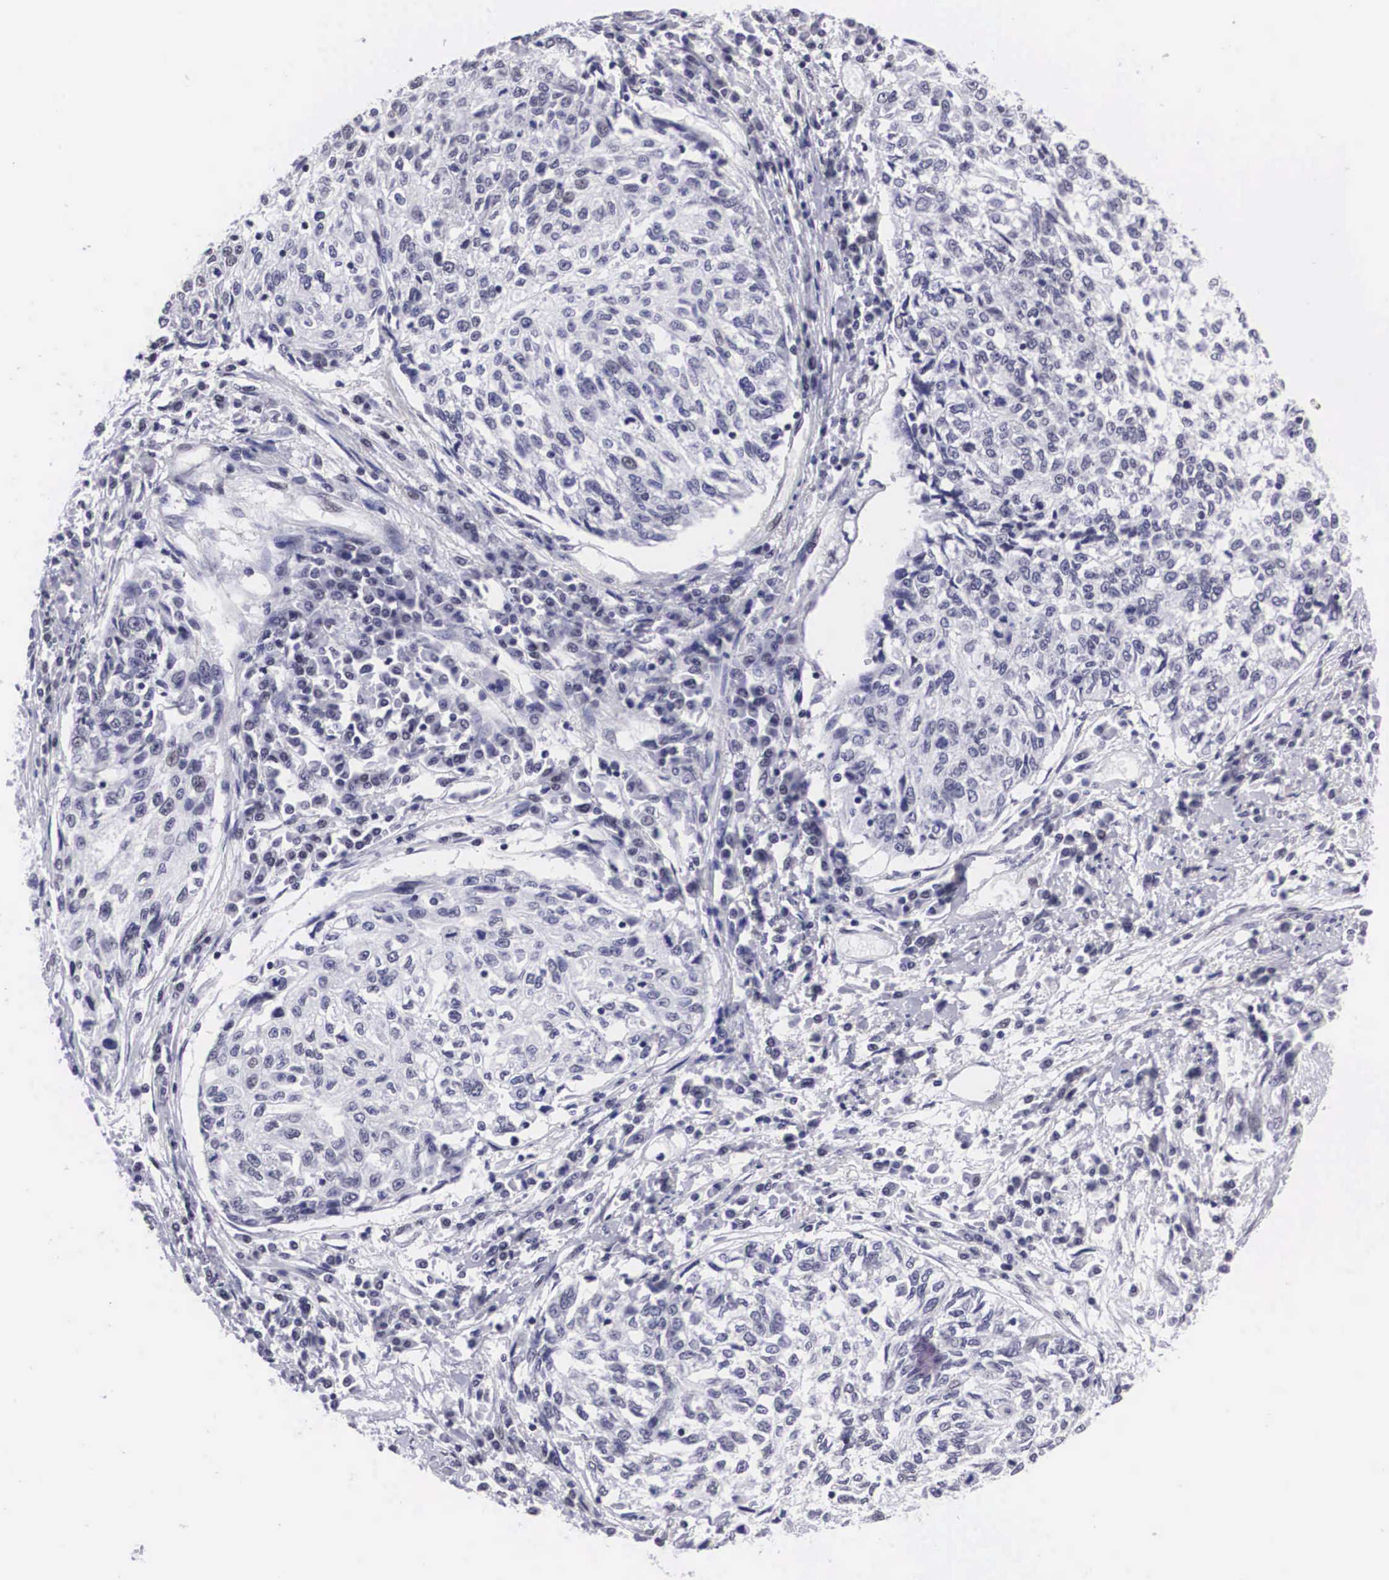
{"staining": {"intensity": "negative", "quantity": "none", "location": "none"}, "tissue": "cervical cancer", "cell_type": "Tumor cells", "image_type": "cancer", "snomed": [{"axis": "morphology", "description": "Squamous cell carcinoma, NOS"}, {"axis": "topography", "description": "Cervix"}], "caption": "Human cervical cancer stained for a protein using IHC exhibits no expression in tumor cells.", "gene": "C22orf31", "patient": {"sex": "female", "age": 57}}